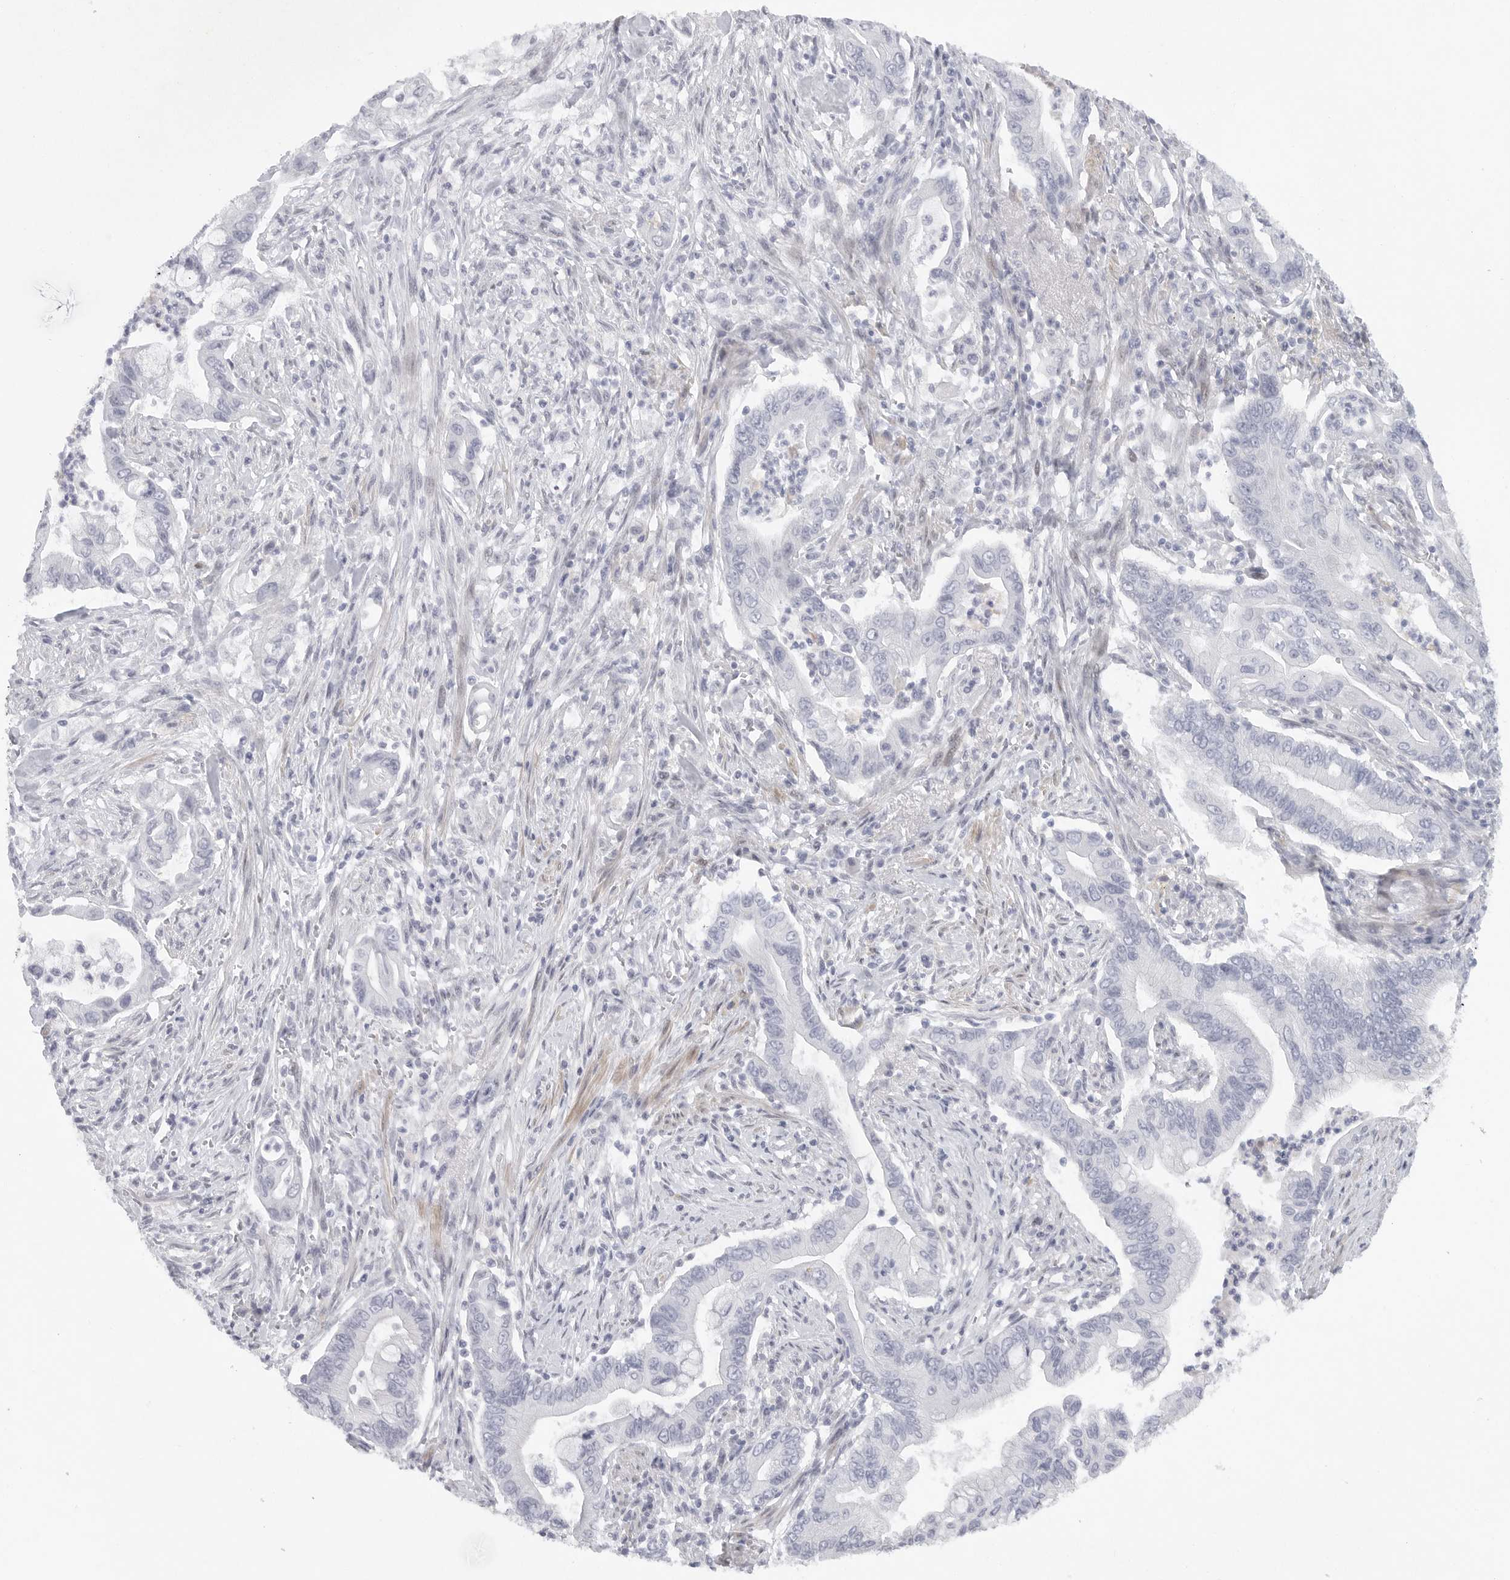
{"staining": {"intensity": "negative", "quantity": "none", "location": "none"}, "tissue": "pancreatic cancer", "cell_type": "Tumor cells", "image_type": "cancer", "snomed": [{"axis": "morphology", "description": "Adenocarcinoma, NOS"}, {"axis": "topography", "description": "Pancreas"}], "caption": "Protein analysis of pancreatic cancer (adenocarcinoma) displays no significant positivity in tumor cells.", "gene": "TNR", "patient": {"sex": "male", "age": 78}}